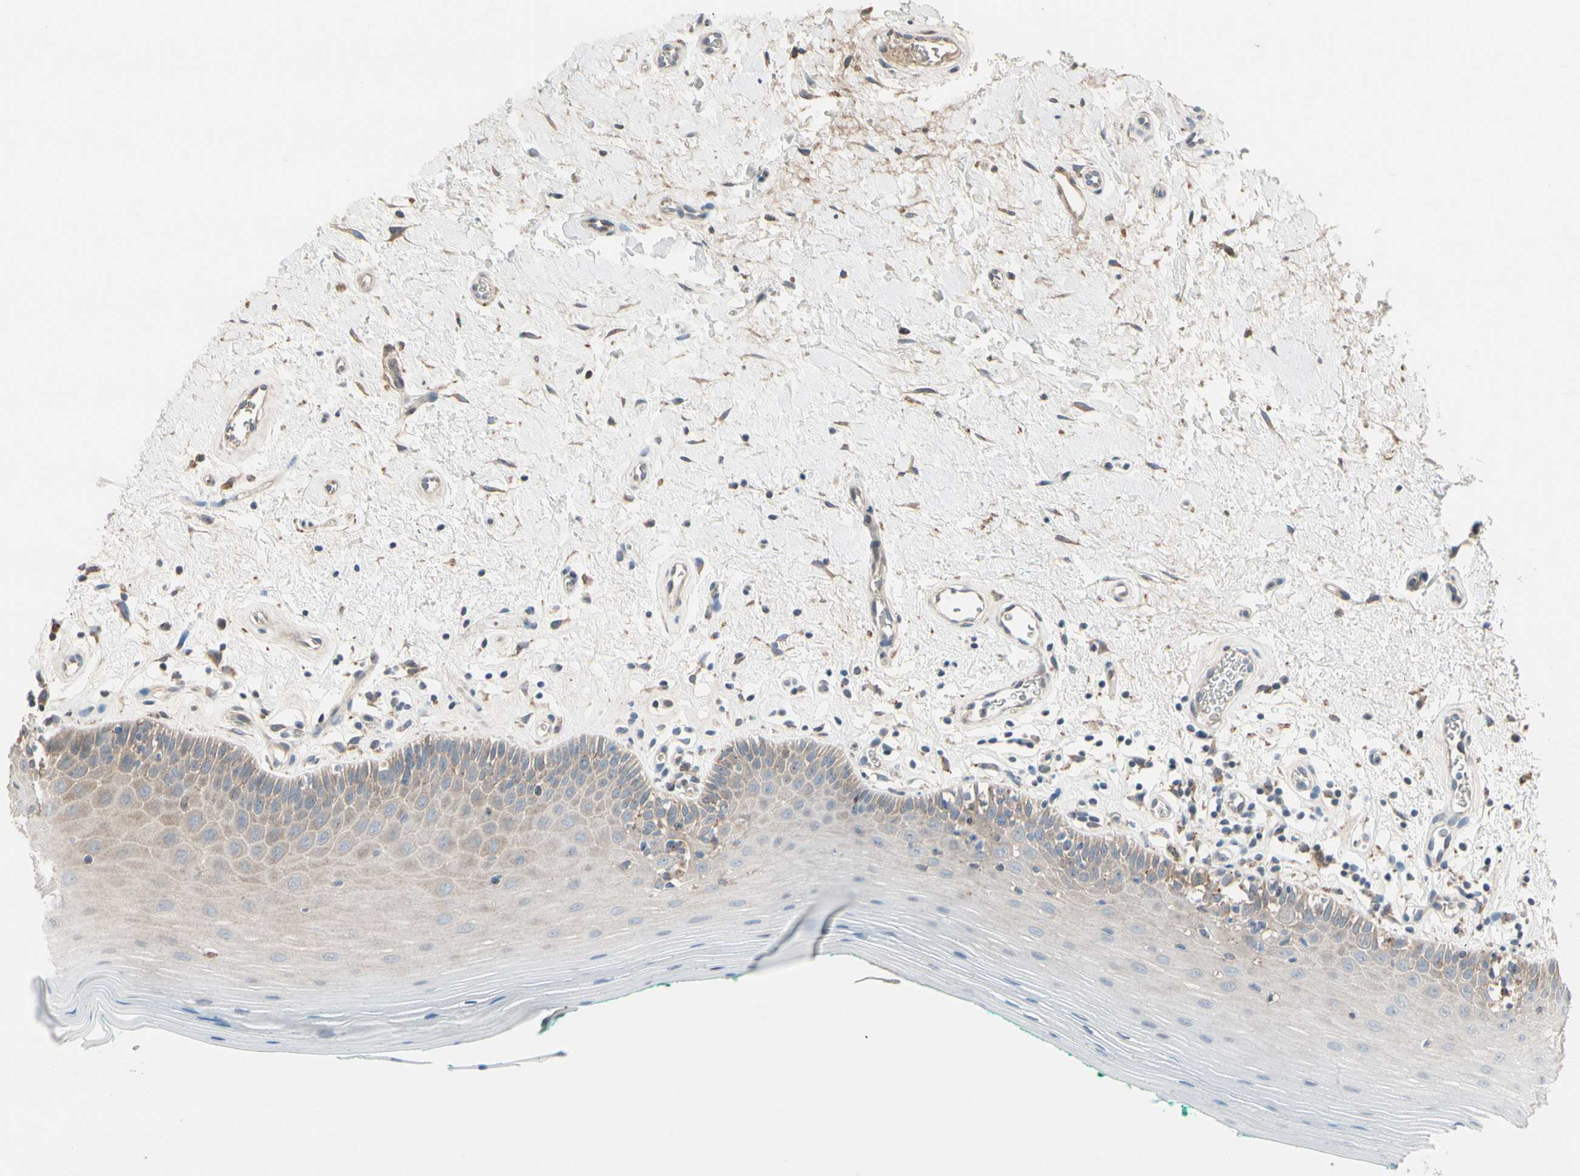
{"staining": {"intensity": "moderate", "quantity": "<25%", "location": "cytoplasmic/membranous"}, "tissue": "oral mucosa", "cell_type": "Squamous epithelial cells", "image_type": "normal", "snomed": [{"axis": "morphology", "description": "Normal tissue, NOS"}, {"axis": "topography", "description": "Skeletal muscle"}, {"axis": "topography", "description": "Oral tissue"}], "caption": "A histopathology image of human oral mucosa stained for a protein demonstrates moderate cytoplasmic/membranous brown staining in squamous epithelial cells. (DAB IHC, brown staining for protein, blue staining for nuclei).", "gene": "SNX29", "patient": {"sex": "male", "age": 58}}